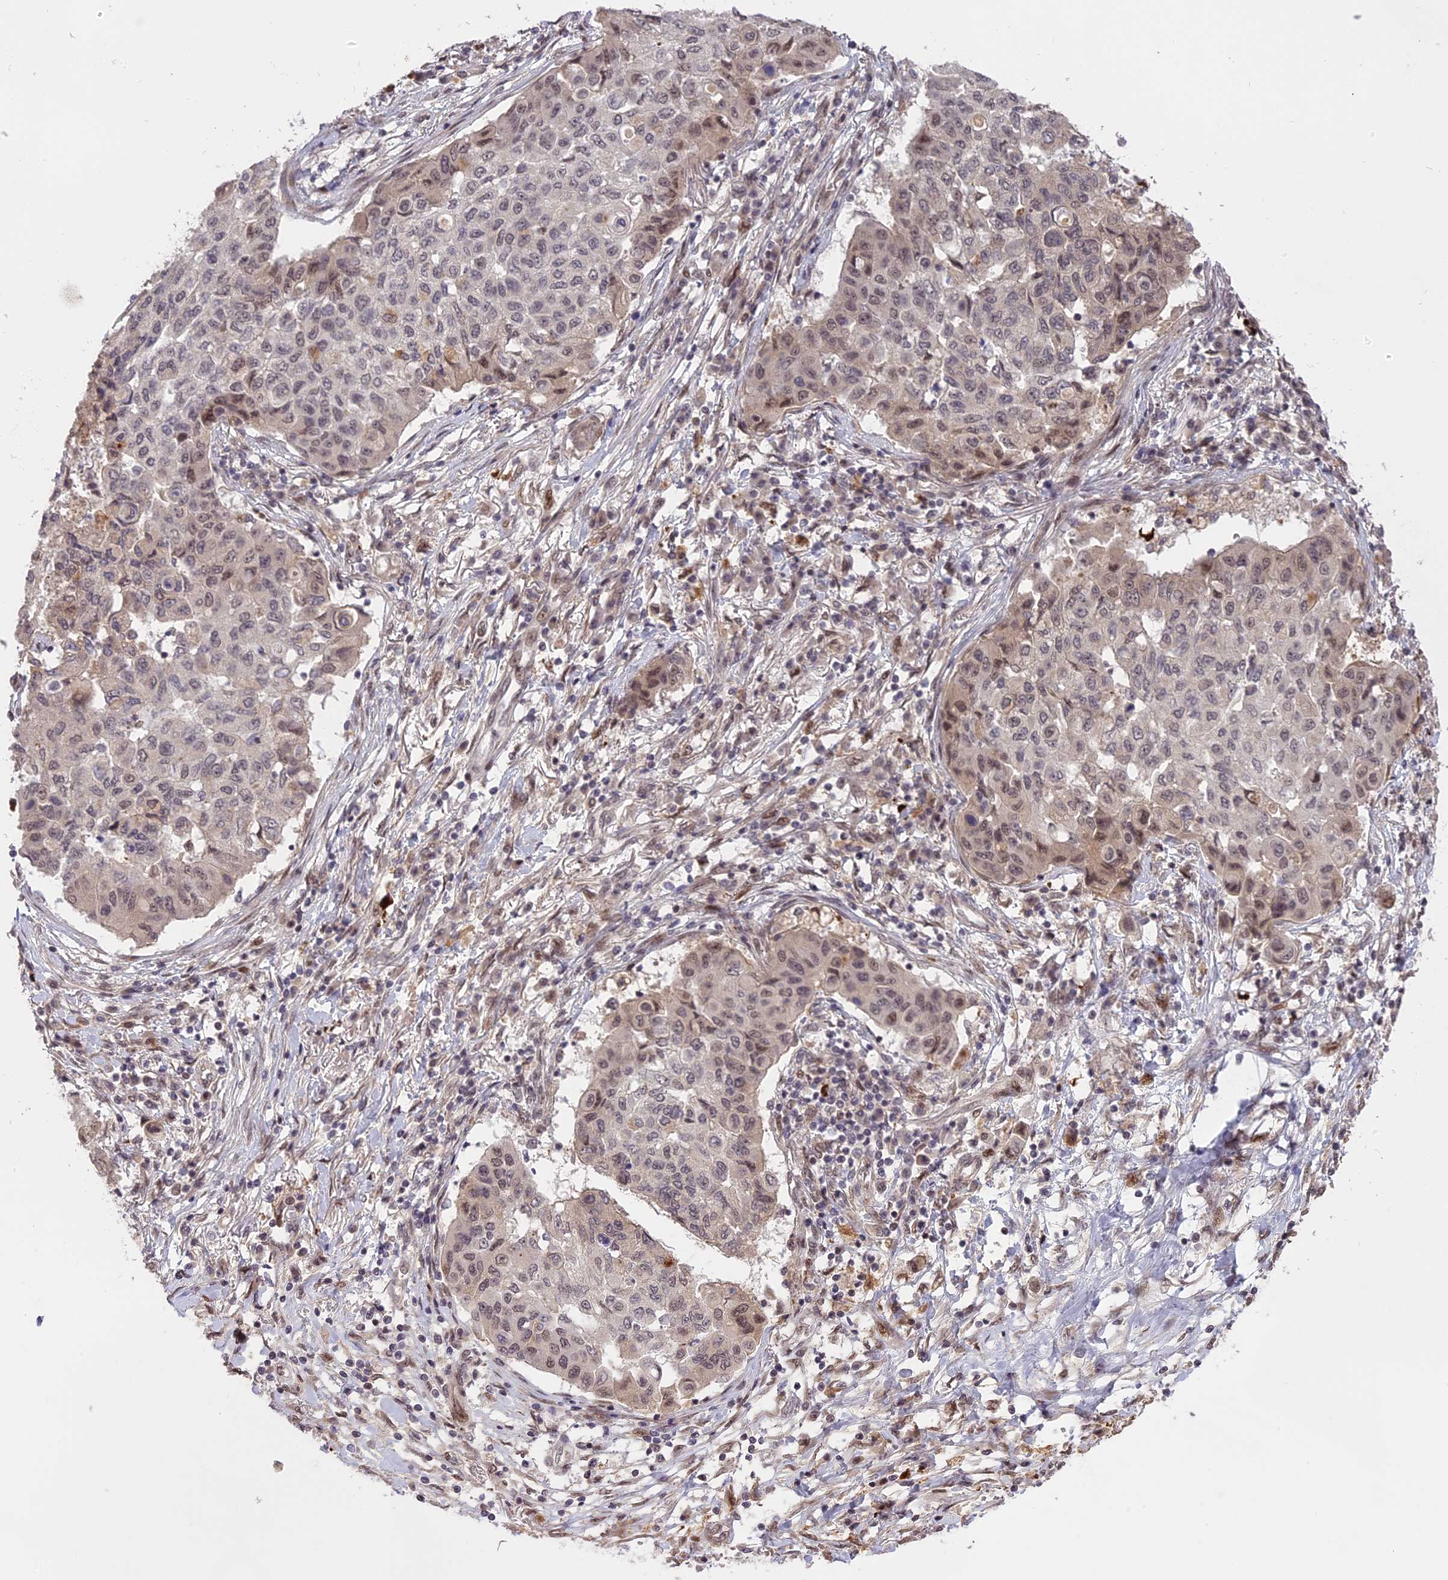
{"staining": {"intensity": "weak", "quantity": "<25%", "location": "nuclear"}, "tissue": "lung cancer", "cell_type": "Tumor cells", "image_type": "cancer", "snomed": [{"axis": "morphology", "description": "Squamous cell carcinoma, NOS"}, {"axis": "topography", "description": "Lung"}], "caption": "Tumor cells are negative for brown protein staining in lung squamous cell carcinoma. (Immunohistochemistry, brightfield microscopy, high magnification).", "gene": "PRELID2", "patient": {"sex": "male", "age": 74}}